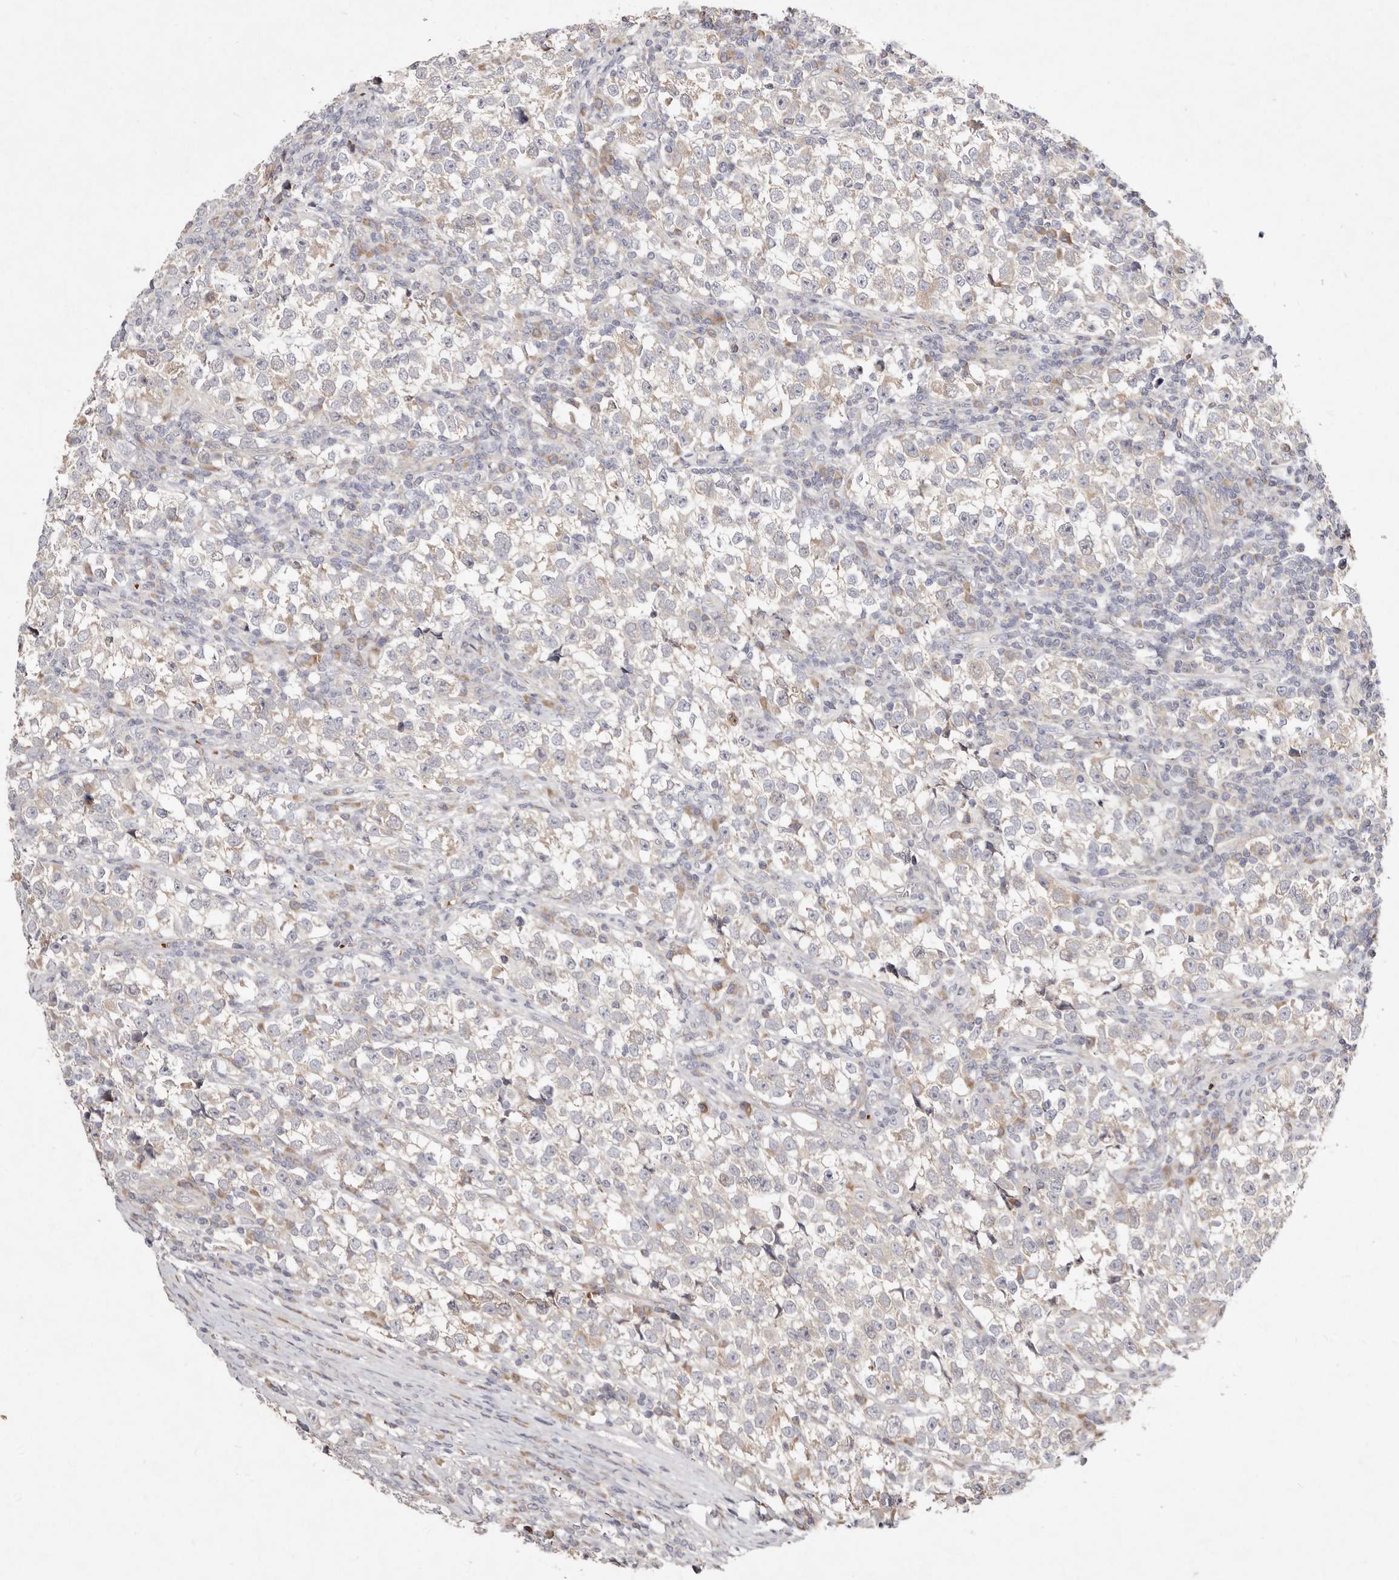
{"staining": {"intensity": "negative", "quantity": "none", "location": "none"}, "tissue": "testis cancer", "cell_type": "Tumor cells", "image_type": "cancer", "snomed": [{"axis": "morphology", "description": "Normal tissue, NOS"}, {"axis": "morphology", "description": "Seminoma, NOS"}, {"axis": "topography", "description": "Testis"}], "caption": "Immunohistochemistry image of testis seminoma stained for a protein (brown), which demonstrates no staining in tumor cells. The staining is performed using DAB brown chromogen with nuclei counter-stained in using hematoxylin.", "gene": "SLC25A20", "patient": {"sex": "male", "age": 43}}